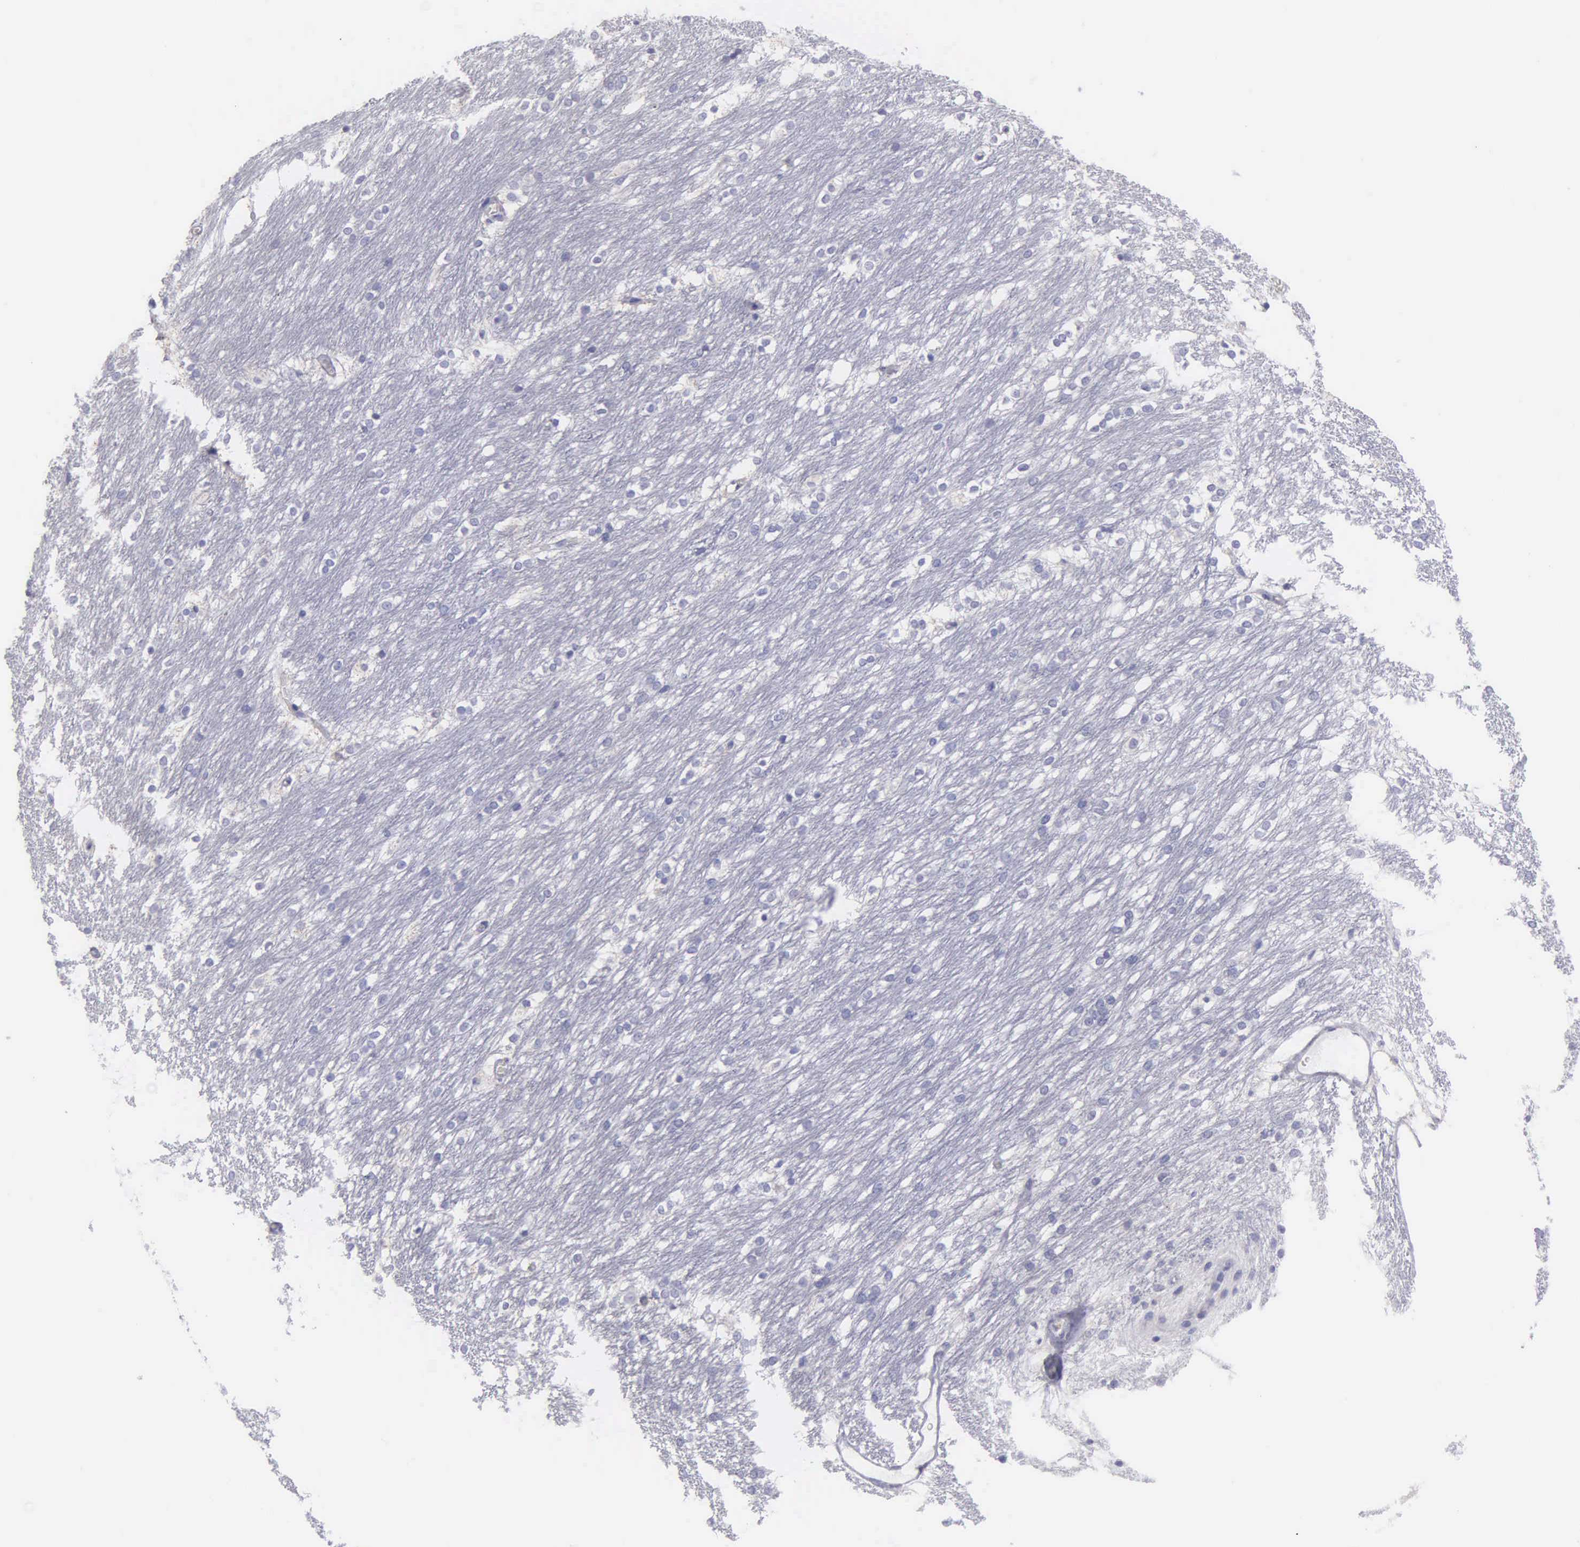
{"staining": {"intensity": "negative", "quantity": "none", "location": "none"}, "tissue": "caudate", "cell_type": "Glial cells", "image_type": "normal", "snomed": [{"axis": "morphology", "description": "Normal tissue, NOS"}, {"axis": "topography", "description": "Lateral ventricle wall"}], "caption": "Caudate stained for a protein using immunohistochemistry (IHC) exhibits no expression glial cells.", "gene": "FBLN5", "patient": {"sex": "female", "age": 19}}